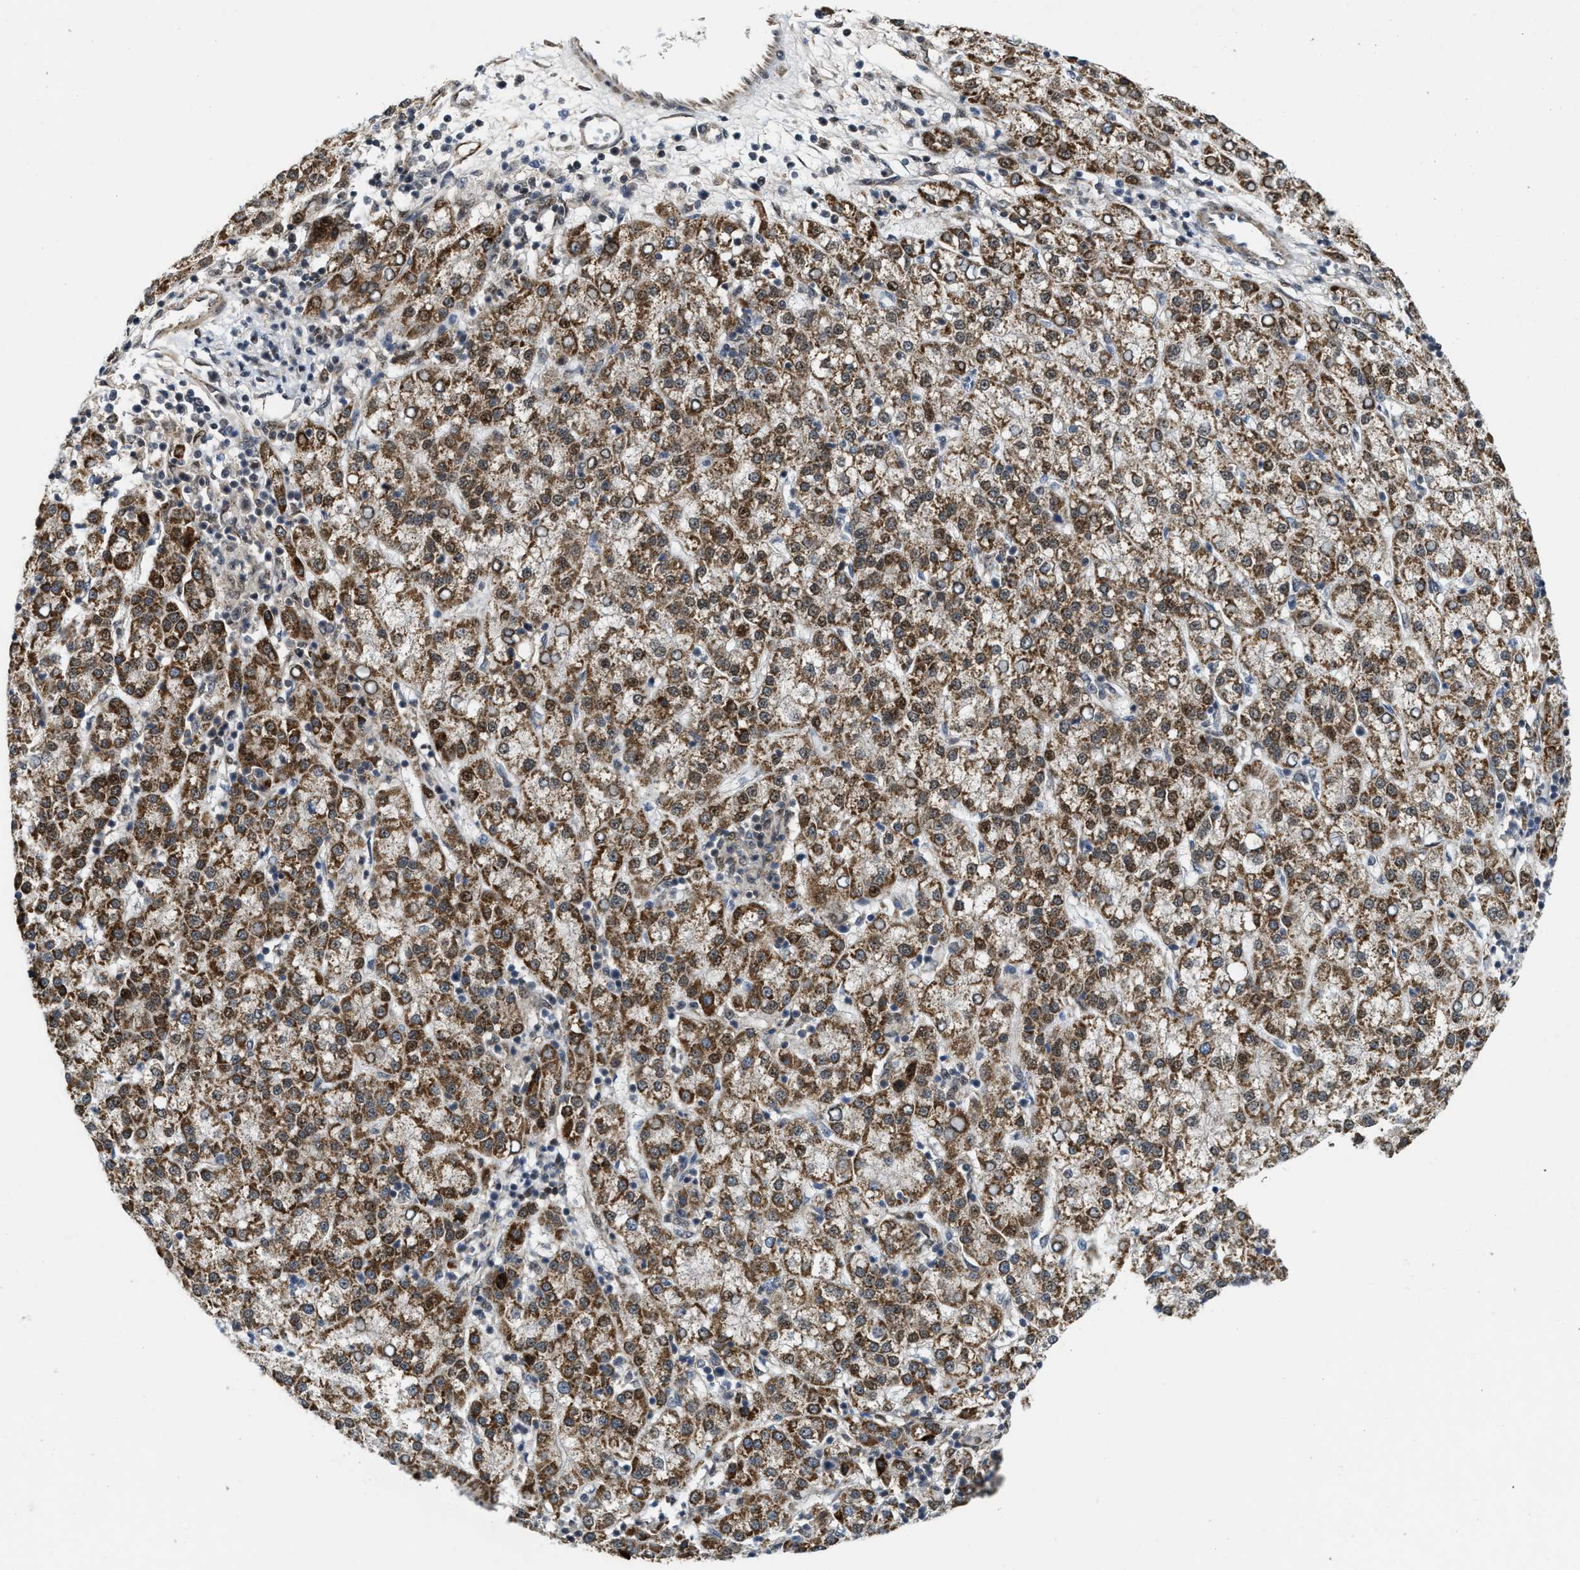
{"staining": {"intensity": "moderate", "quantity": ">75%", "location": "cytoplasmic/membranous"}, "tissue": "liver cancer", "cell_type": "Tumor cells", "image_type": "cancer", "snomed": [{"axis": "morphology", "description": "Carcinoma, Hepatocellular, NOS"}, {"axis": "topography", "description": "Liver"}], "caption": "The histopathology image reveals staining of hepatocellular carcinoma (liver), revealing moderate cytoplasmic/membranous protein positivity (brown color) within tumor cells.", "gene": "ZNF250", "patient": {"sex": "female", "age": 58}}